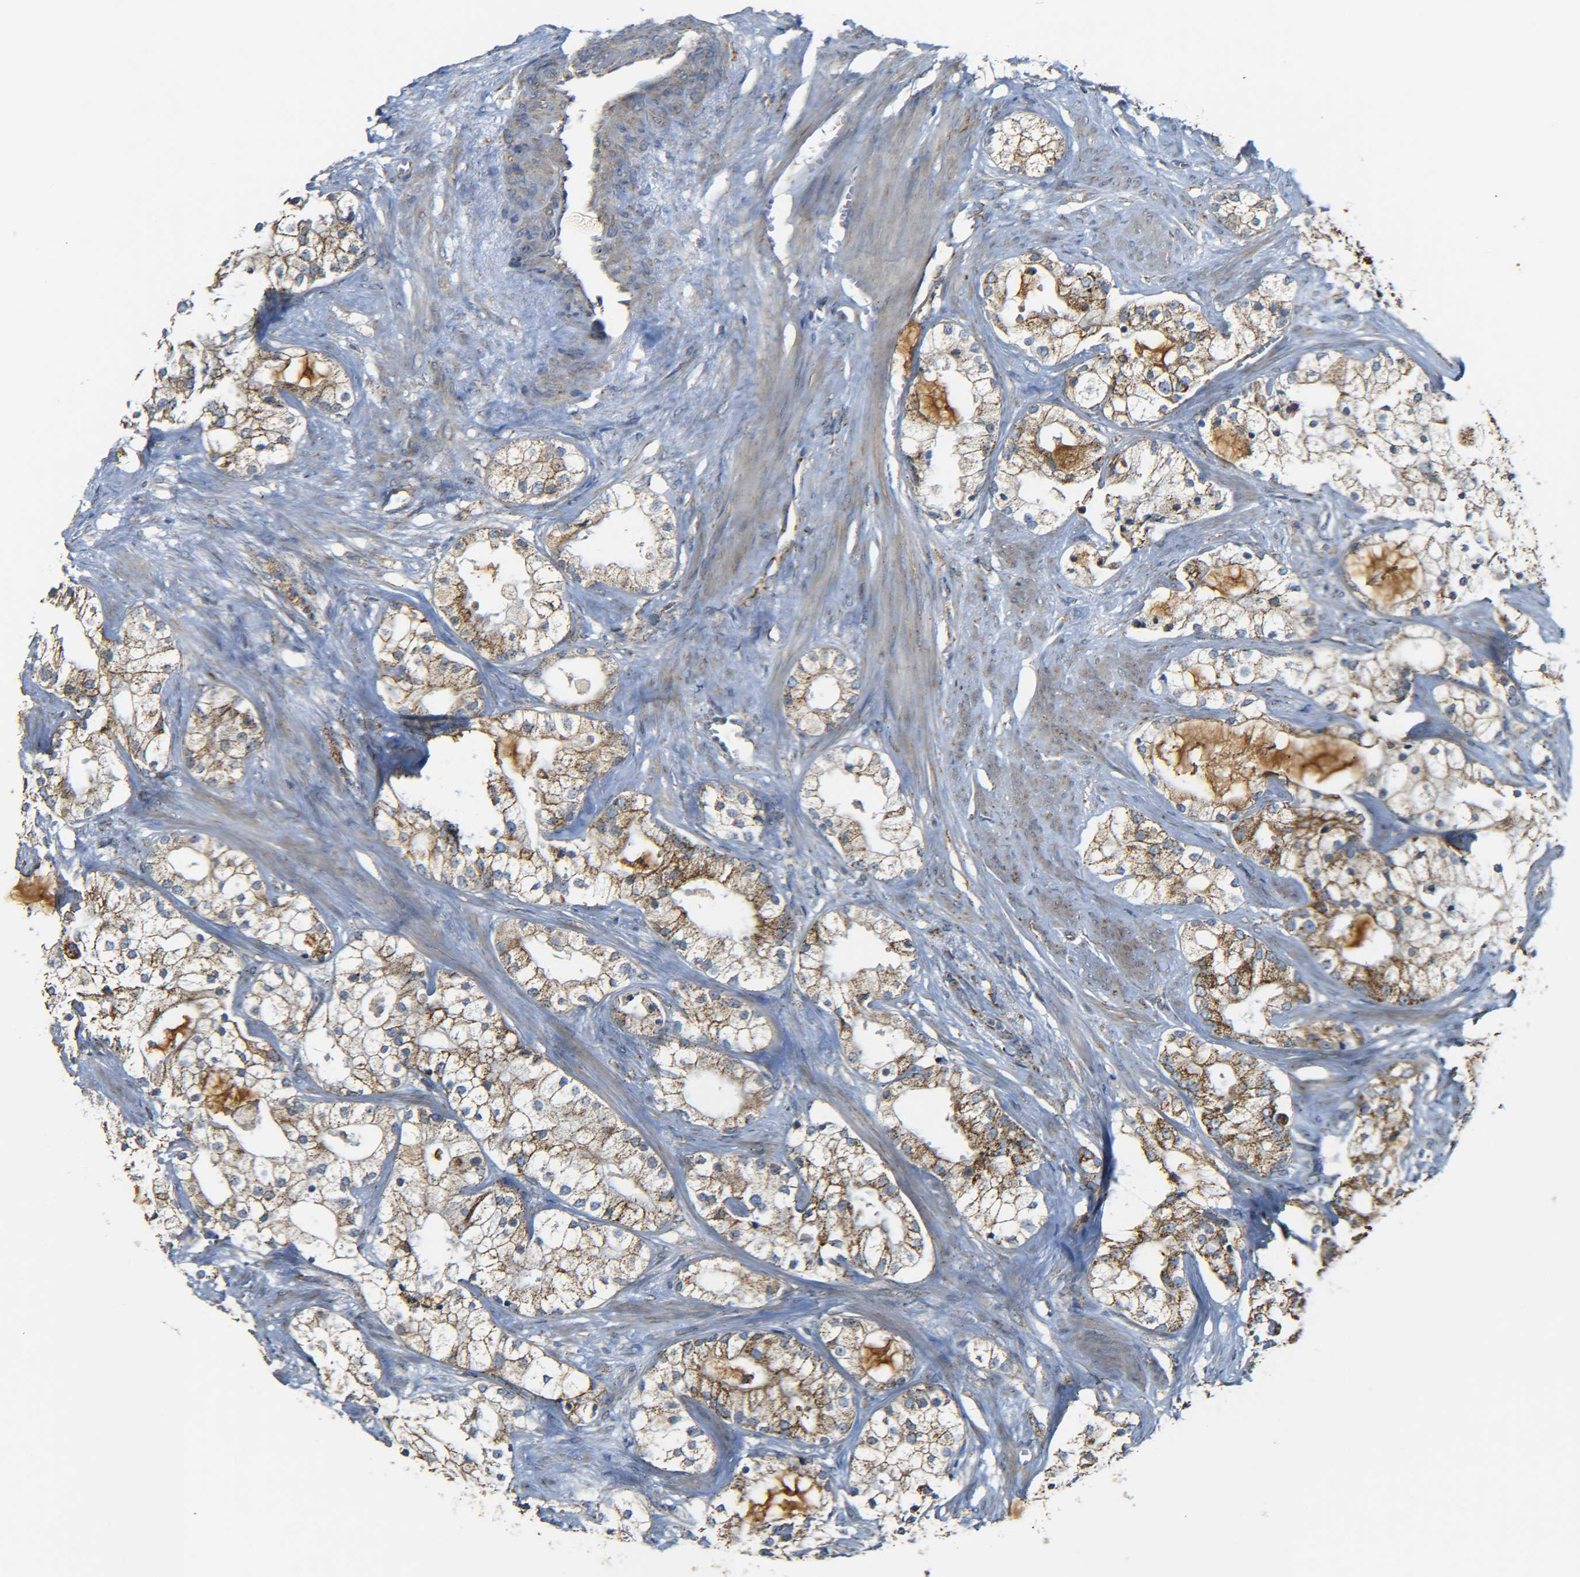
{"staining": {"intensity": "strong", "quantity": ">75%", "location": "cytoplasmic/membranous"}, "tissue": "prostate cancer", "cell_type": "Tumor cells", "image_type": "cancer", "snomed": [{"axis": "morphology", "description": "Adenocarcinoma, Low grade"}, {"axis": "topography", "description": "Prostate"}], "caption": "A brown stain highlights strong cytoplasmic/membranous positivity of a protein in human prostate cancer (adenocarcinoma (low-grade)) tumor cells.", "gene": "NR3C2", "patient": {"sex": "male", "age": 58}}